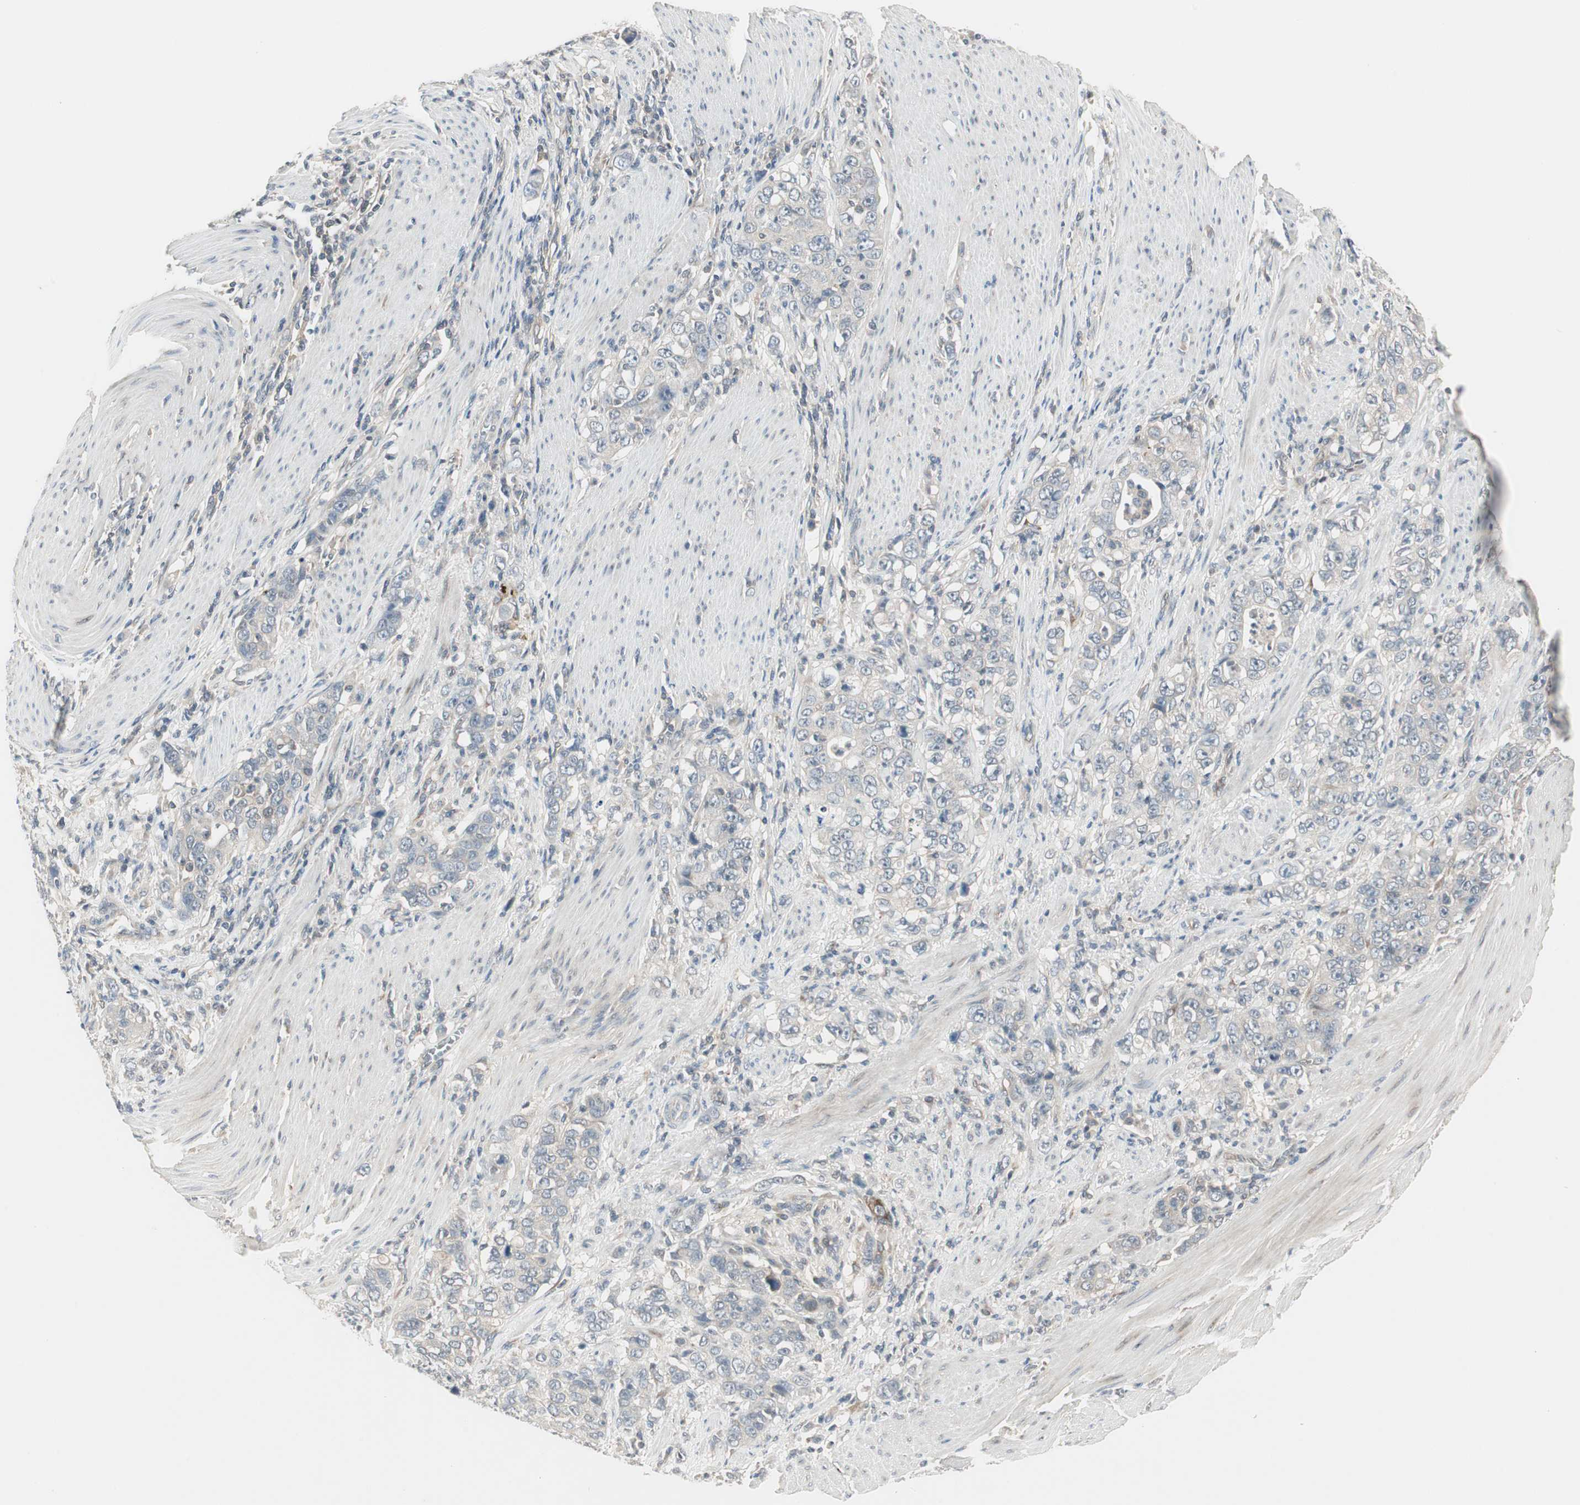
{"staining": {"intensity": "weak", "quantity": "25%-75%", "location": "cytoplasmic/membranous"}, "tissue": "stomach cancer", "cell_type": "Tumor cells", "image_type": "cancer", "snomed": [{"axis": "morphology", "description": "Adenocarcinoma, NOS"}, {"axis": "topography", "description": "Stomach, lower"}], "caption": "Immunohistochemical staining of human stomach cancer exhibits weak cytoplasmic/membranous protein expression in approximately 25%-75% of tumor cells.", "gene": "ZFP36", "patient": {"sex": "female", "age": 72}}